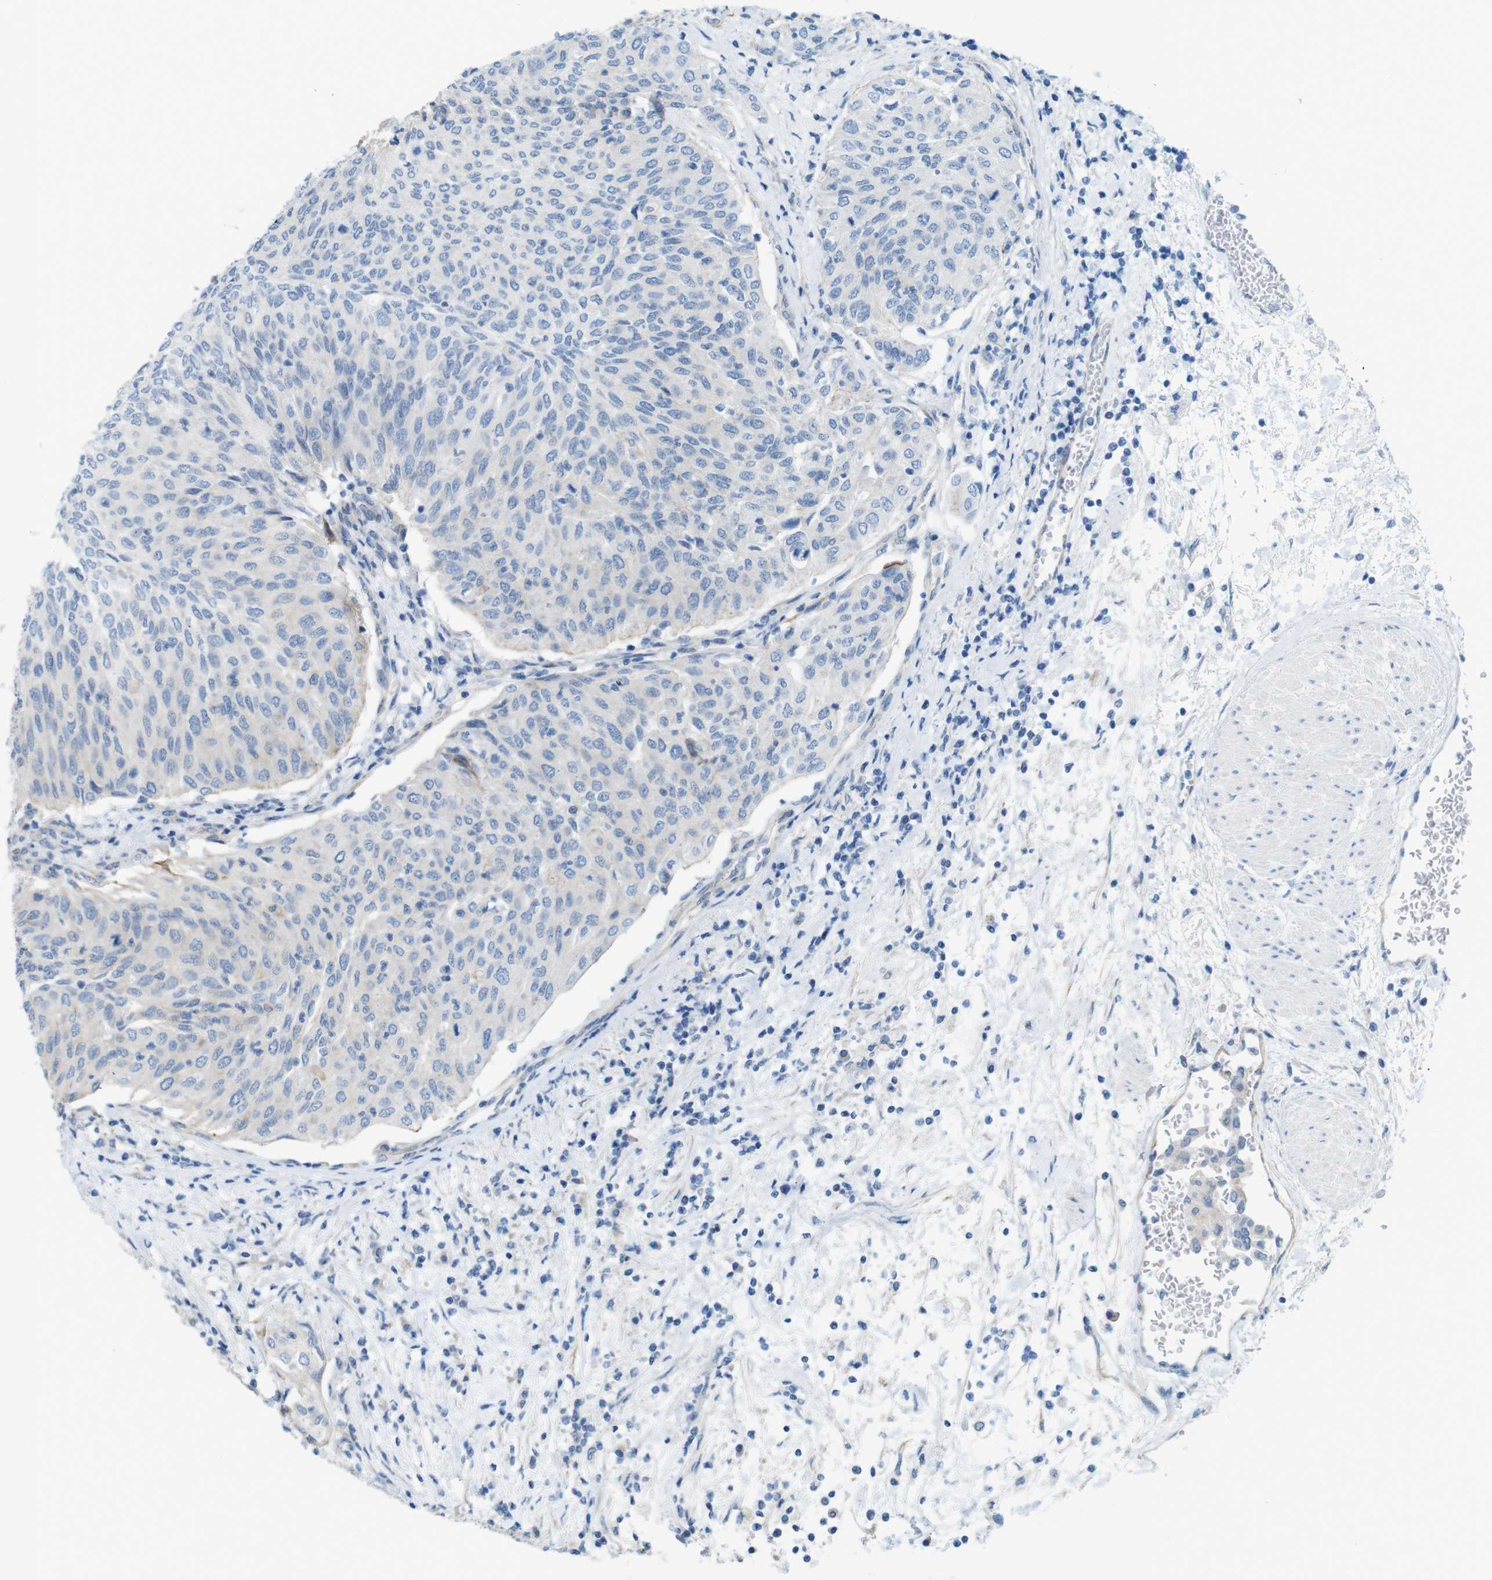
{"staining": {"intensity": "negative", "quantity": "none", "location": "none"}, "tissue": "urothelial cancer", "cell_type": "Tumor cells", "image_type": "cancer", "snomed": [{"axis": "morphology", "description": "Urothelial carcinoma, Low grade"}, {"axis": "topography", "description": "Urinary bladder"}], "caption": "A photomicrograph of human urothelial cancer is negative for staining in tumor cells. (DAB (3,3'-diaminobenzidine) immunohistochemistry (IHC), high magnification).", "gene": "SKI", "patient": {"sex": "female", "age": 79}}